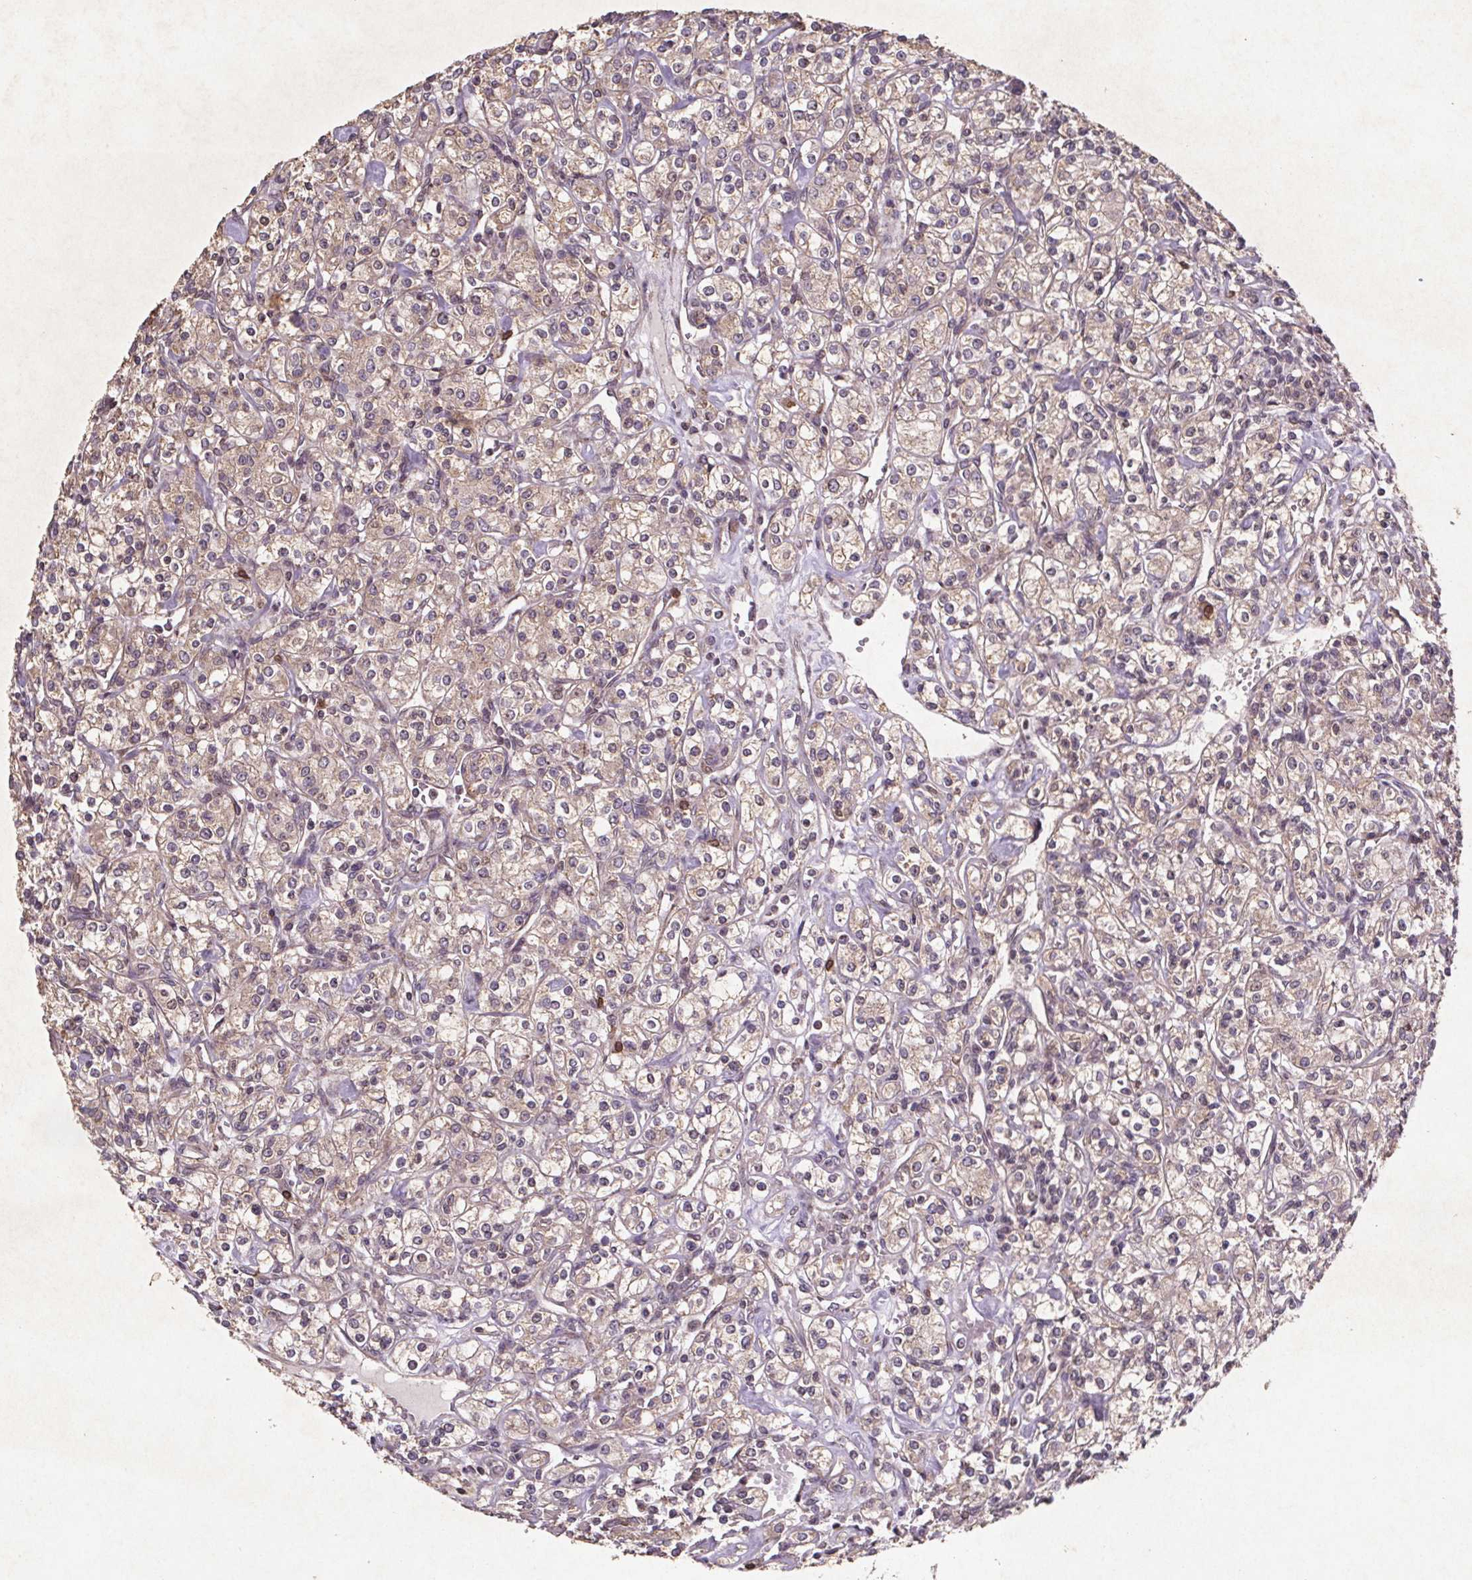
{"staining": {"intensity": "negative", "quantity": "none", "location": "none"}, "tissue": "renal cancer", "cell_type": "Tumor cells", "image_type": "cancer", "snomed": [{"axis": "morphology", "description": "Adenocarcinoma, NOS"}, {"axis": "topography", "description": "Kidney"}], "caption": "Tumor cells show no significant protein expression in renal cancer (adenocarcinoma).", "gene": "STRN3", "patient": {"sex": "male", "age": 77}}